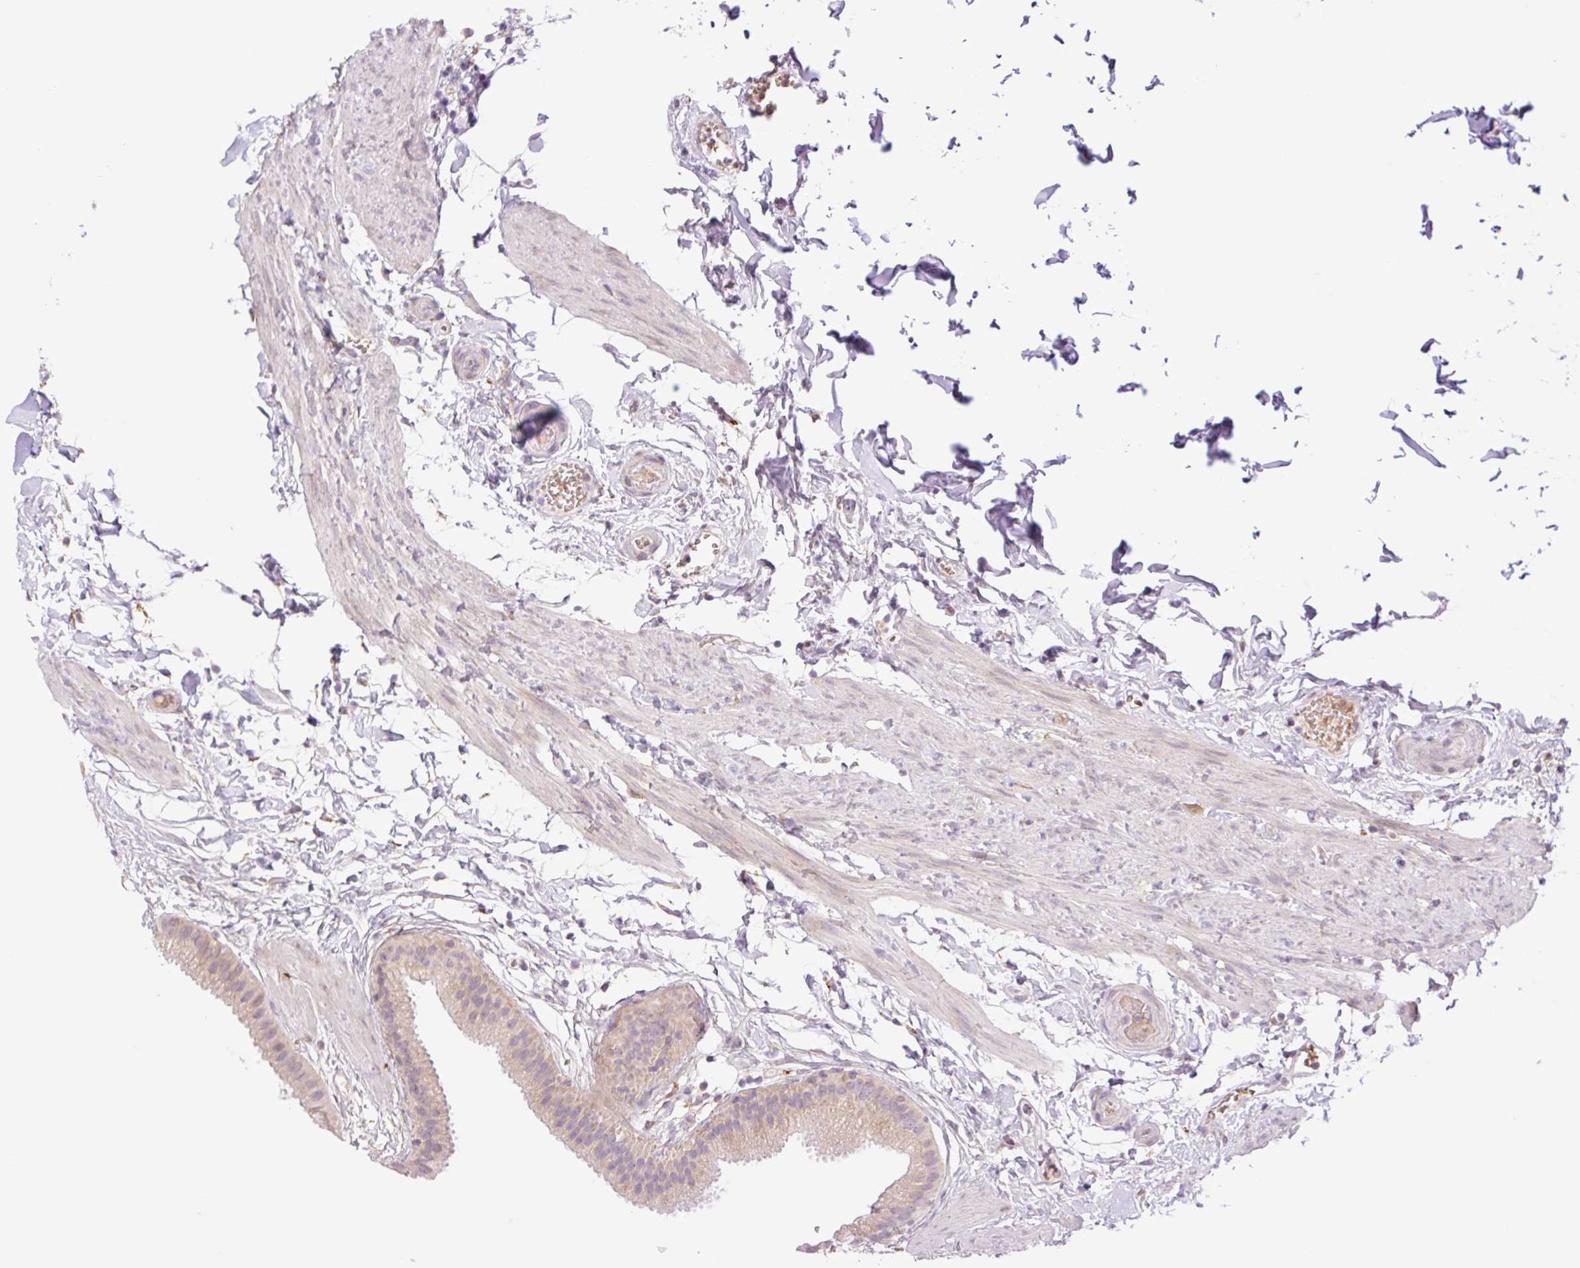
{"staining": {"intensity": "weak", "quantity": "25%-75%", "location": "cytoplasmic/membranous"}, "tissue": "gallbladder", "cell_type": "Glandular cells", "image_type": "normal", "snomed": [{"axis": "morphology", "description": "Normal tissue, NOS"}, {"axis": "topography", "description": "Gallbladder"}], "caption": "High-power microscopy captured an immunohistochemistry micrograph of benign gallbladder, revealing weak cytoplasmic/membranous expression in about 25%-75% of glandular cells.", "gene": "COL5A1", "patient": {"sex": "female", "age": 63}}